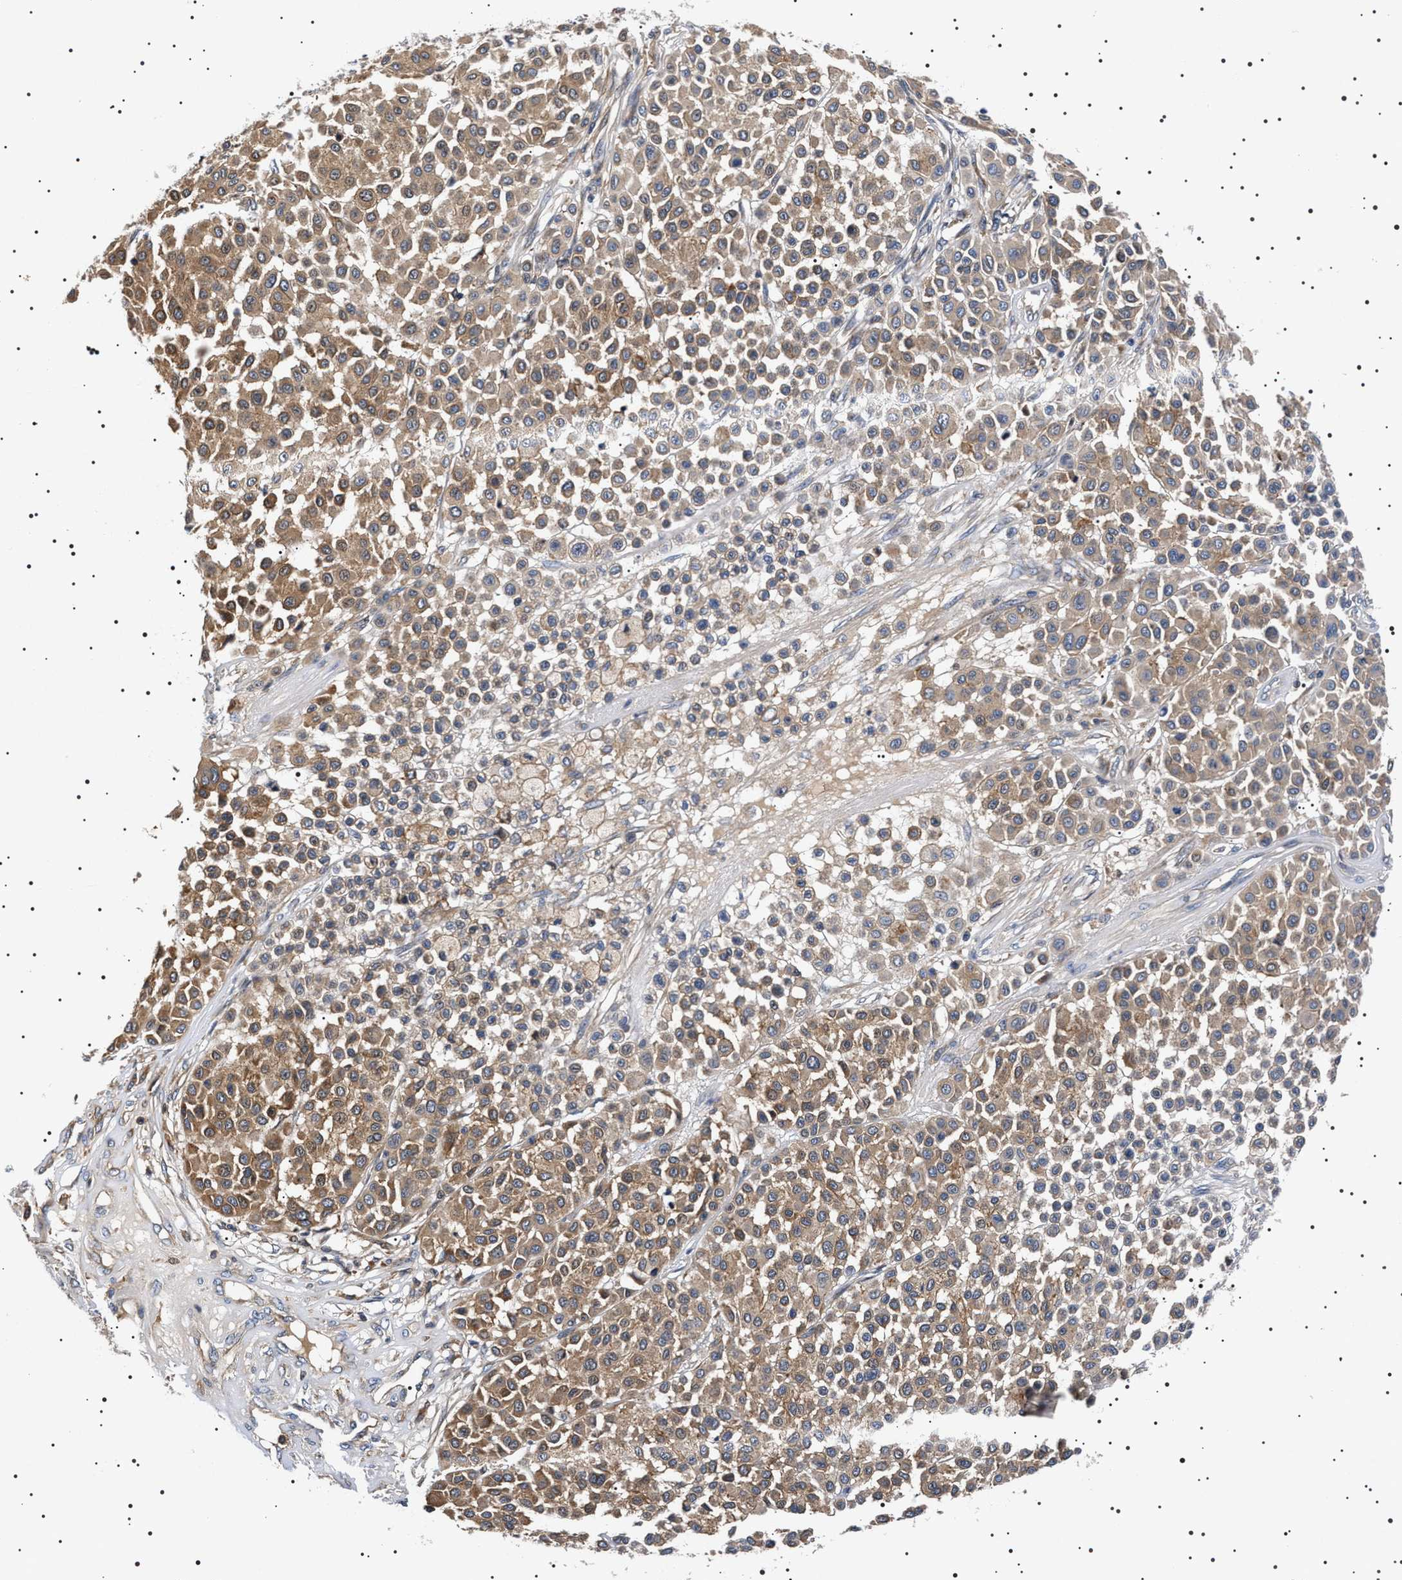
{"staining": {"intensity": "moderate", "quantity": ">75%", "location": "cytoplasmic/membranous"}, "tissue": "melanoma", "cell_type": "Tumor cells", "image_type": "cancer", "snomed": [{"axis": "morphology", "description": "Malignant melanoma, Metastatic site"}, {"axis": "topography", "description": "Soft tissue"}], "caption": "Brown immunohistochemical staining in human malignant melanoma (metastatic site) reveals moderate cytoplasmic/membranous expression in about >75% of tumor cells.", "gene": "SLC4A7", "patient": {"sex": "male", "age": 41}}